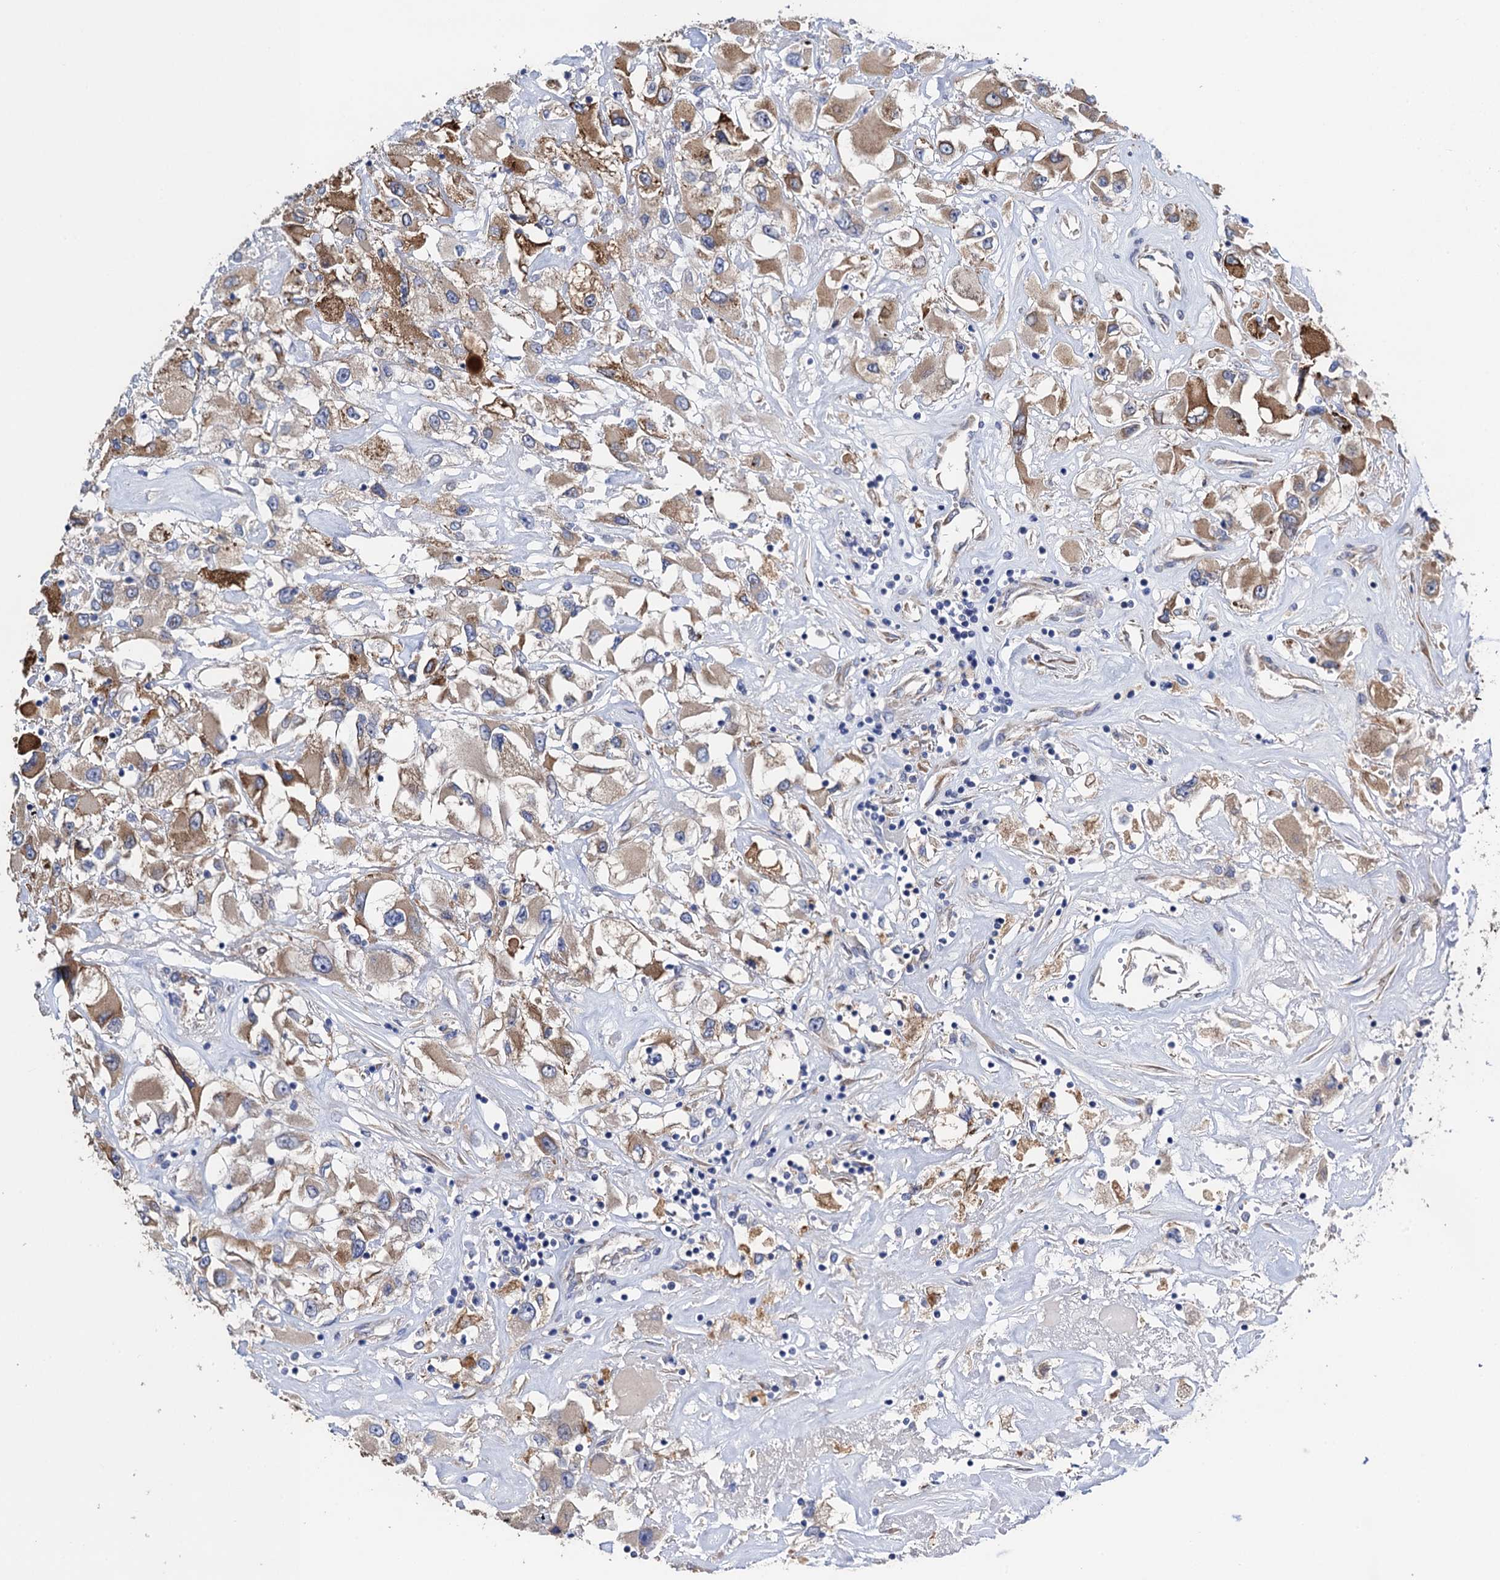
{"staining": {"intensity": "moderate", "quantity": ">75%", "location": "cytoplasmic/membranous"}, "tissue": "renal cancer", "cell_type": "Tumor cells", "image_type": "cancer", "snomed": [{"axis": "morphology", "description": "Adenocarcinoma, NOS"}, {"axis": "topography", "description": "Kidney"}], "caption": "Protein staining exhibits moderate cytoplasmic/membranous staining in about >75% of tumor cells in renal adenocarcinoma.", "gene": "FREM3", "patient": {"sex": "female", "age": 52}}